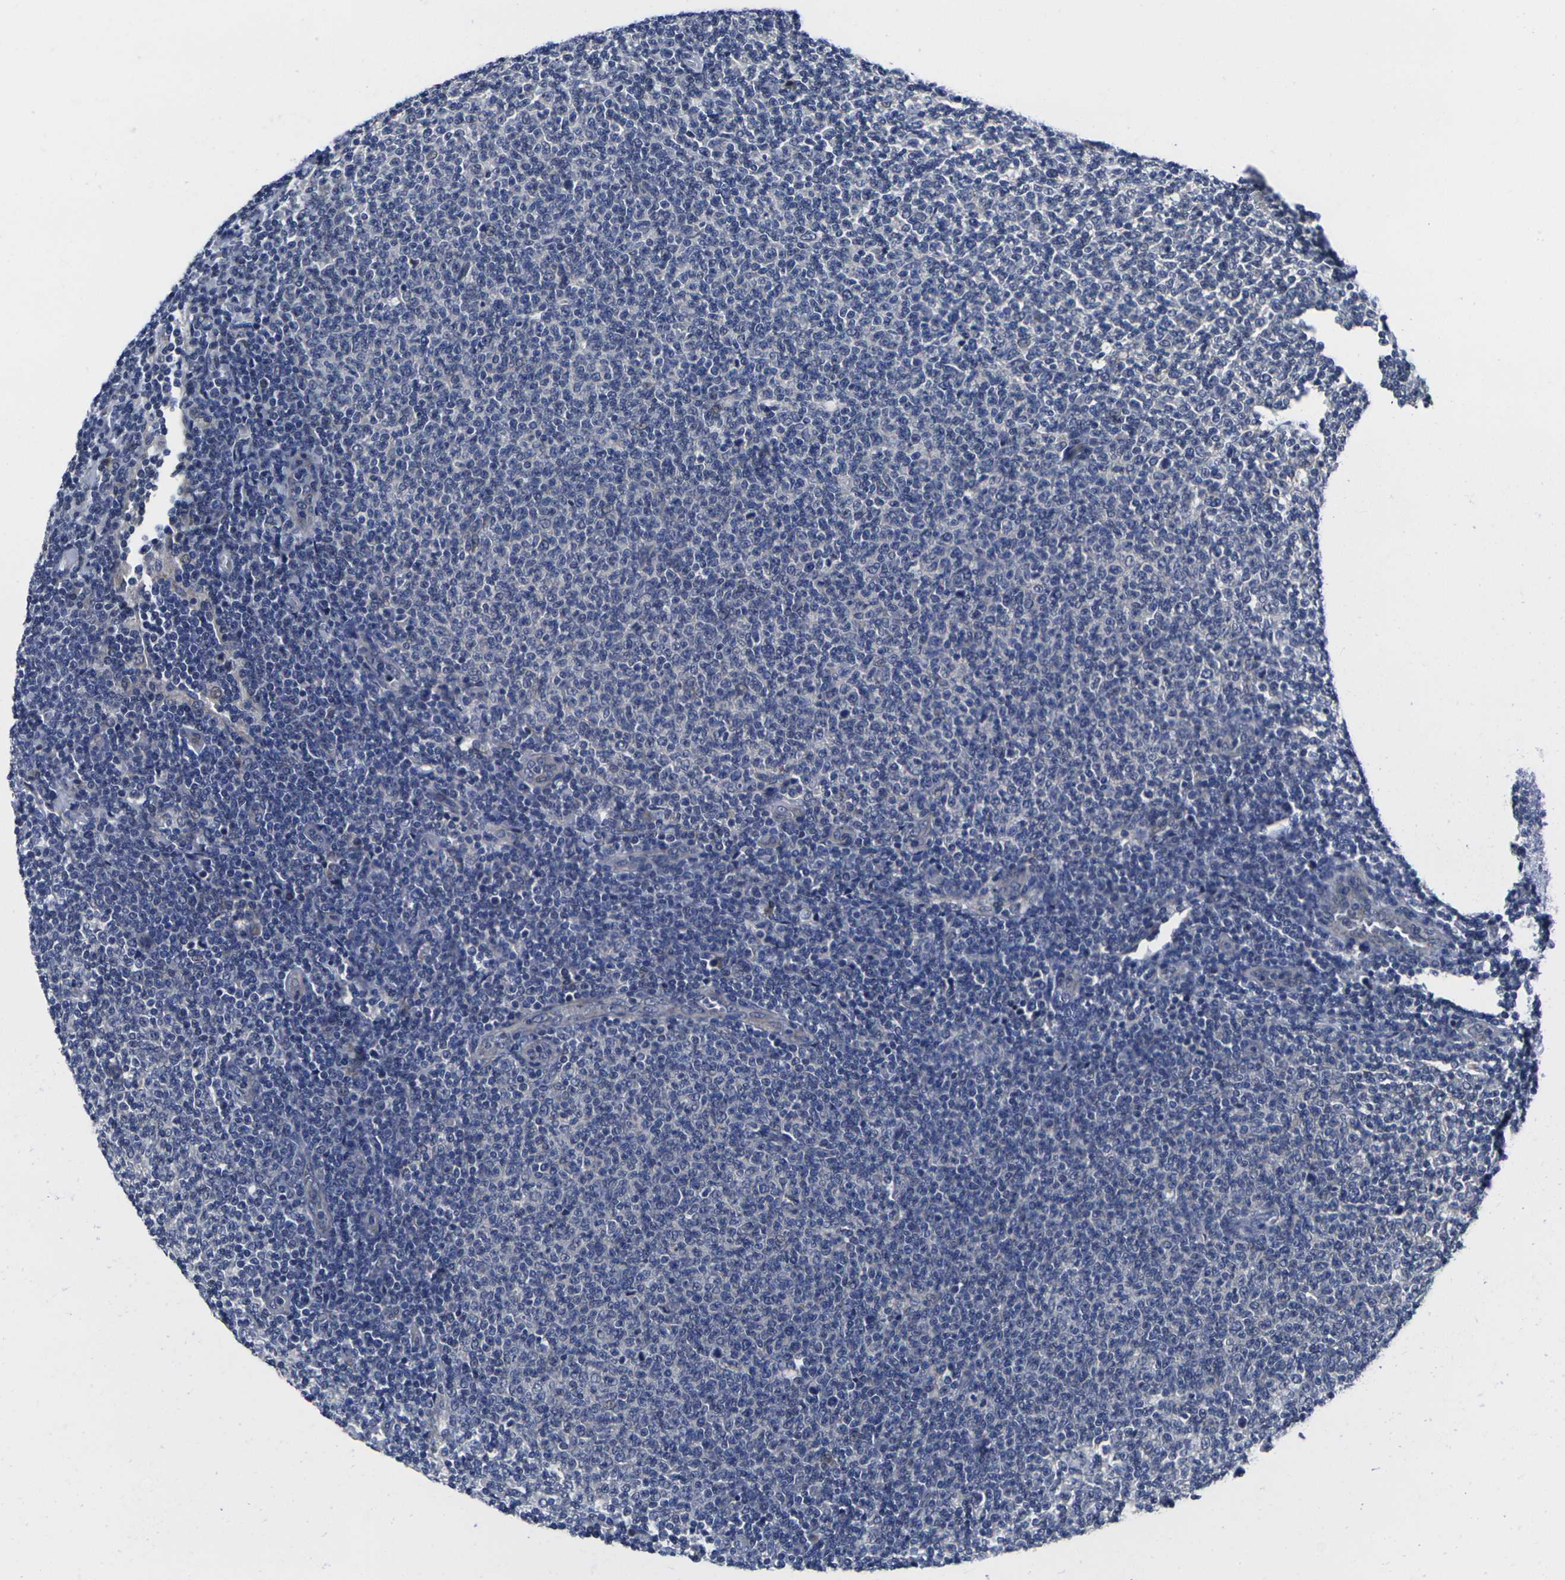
{"staining": {"intensity": "negative", "quantity": "none", "location": "none"}, "tissue": "lymphoma", "cell_type": "Tumor cells", "image_type": "cancer", "snomed": [{"axis": "morphology", "description": "Malignant lymphoma, non-Hodgkin's type, Low grade"}, {"axis": "topography", "description": "Lymph node"}], "caption": "A photomicrograph of human low-grade malignant lymphoma, non-Hodgkin's type is negative for staining in tumor cells.", "gene": "CYP2C8", "patient": {"sex": "male", "age": 66}}